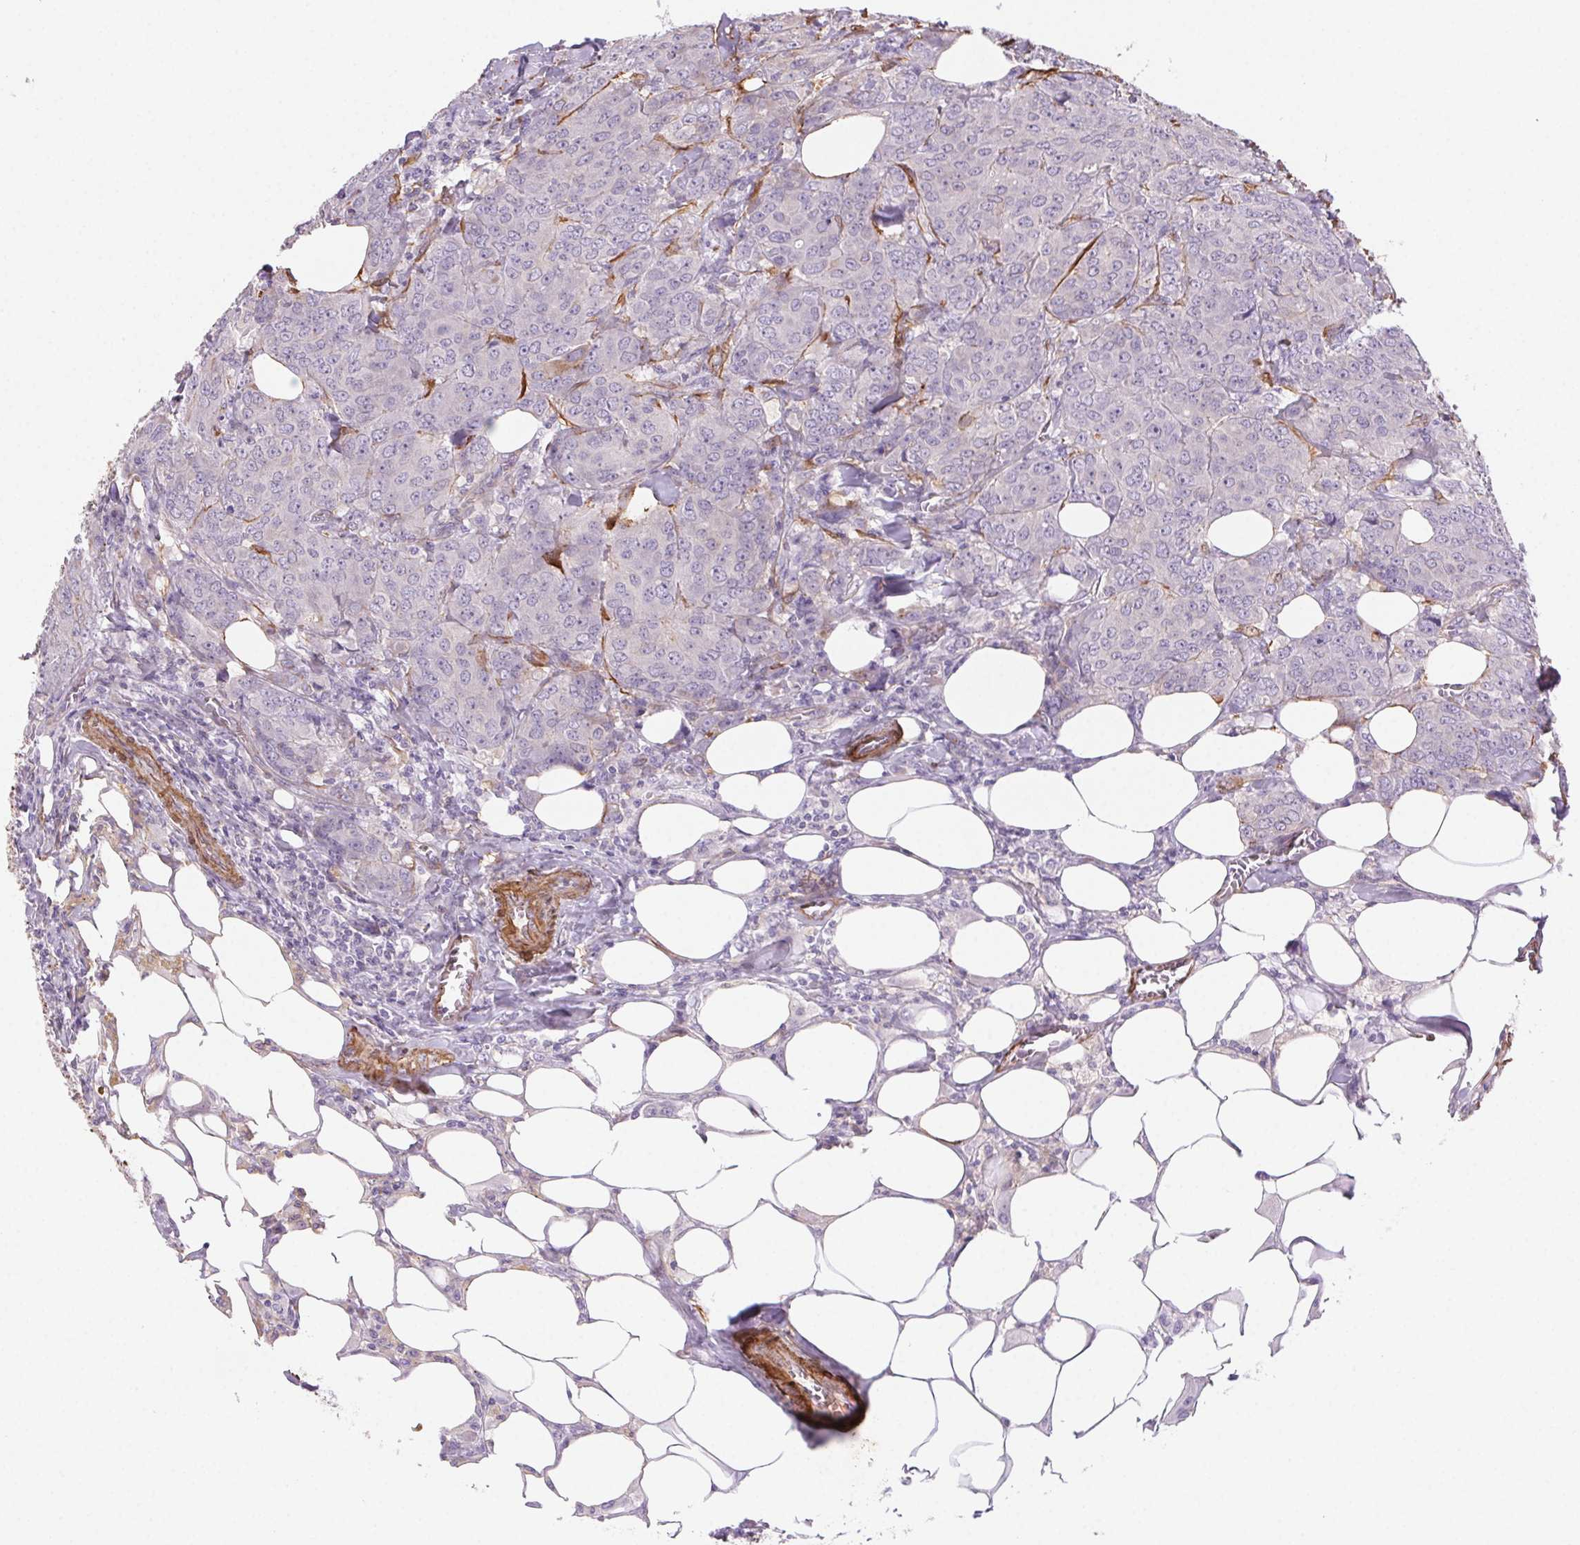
{"staining": {"intensity": "negative", "quantity": "none", "location": "none"}, "tissue": "breast cancer", "cell_type": "Tumor cells", "image_type": "cancer", "snomed": [{"axis": "morphology", "description": "Duct carcinoma"}, {"axis": "topography", "description": "Breast"}], "caption": "A micrograph of human breast cancer (invasive ductal carcinoma) is negative for staining in tumor cells.", "gene": "GPX8", "patient": {"sex": "female", "age": 43}}